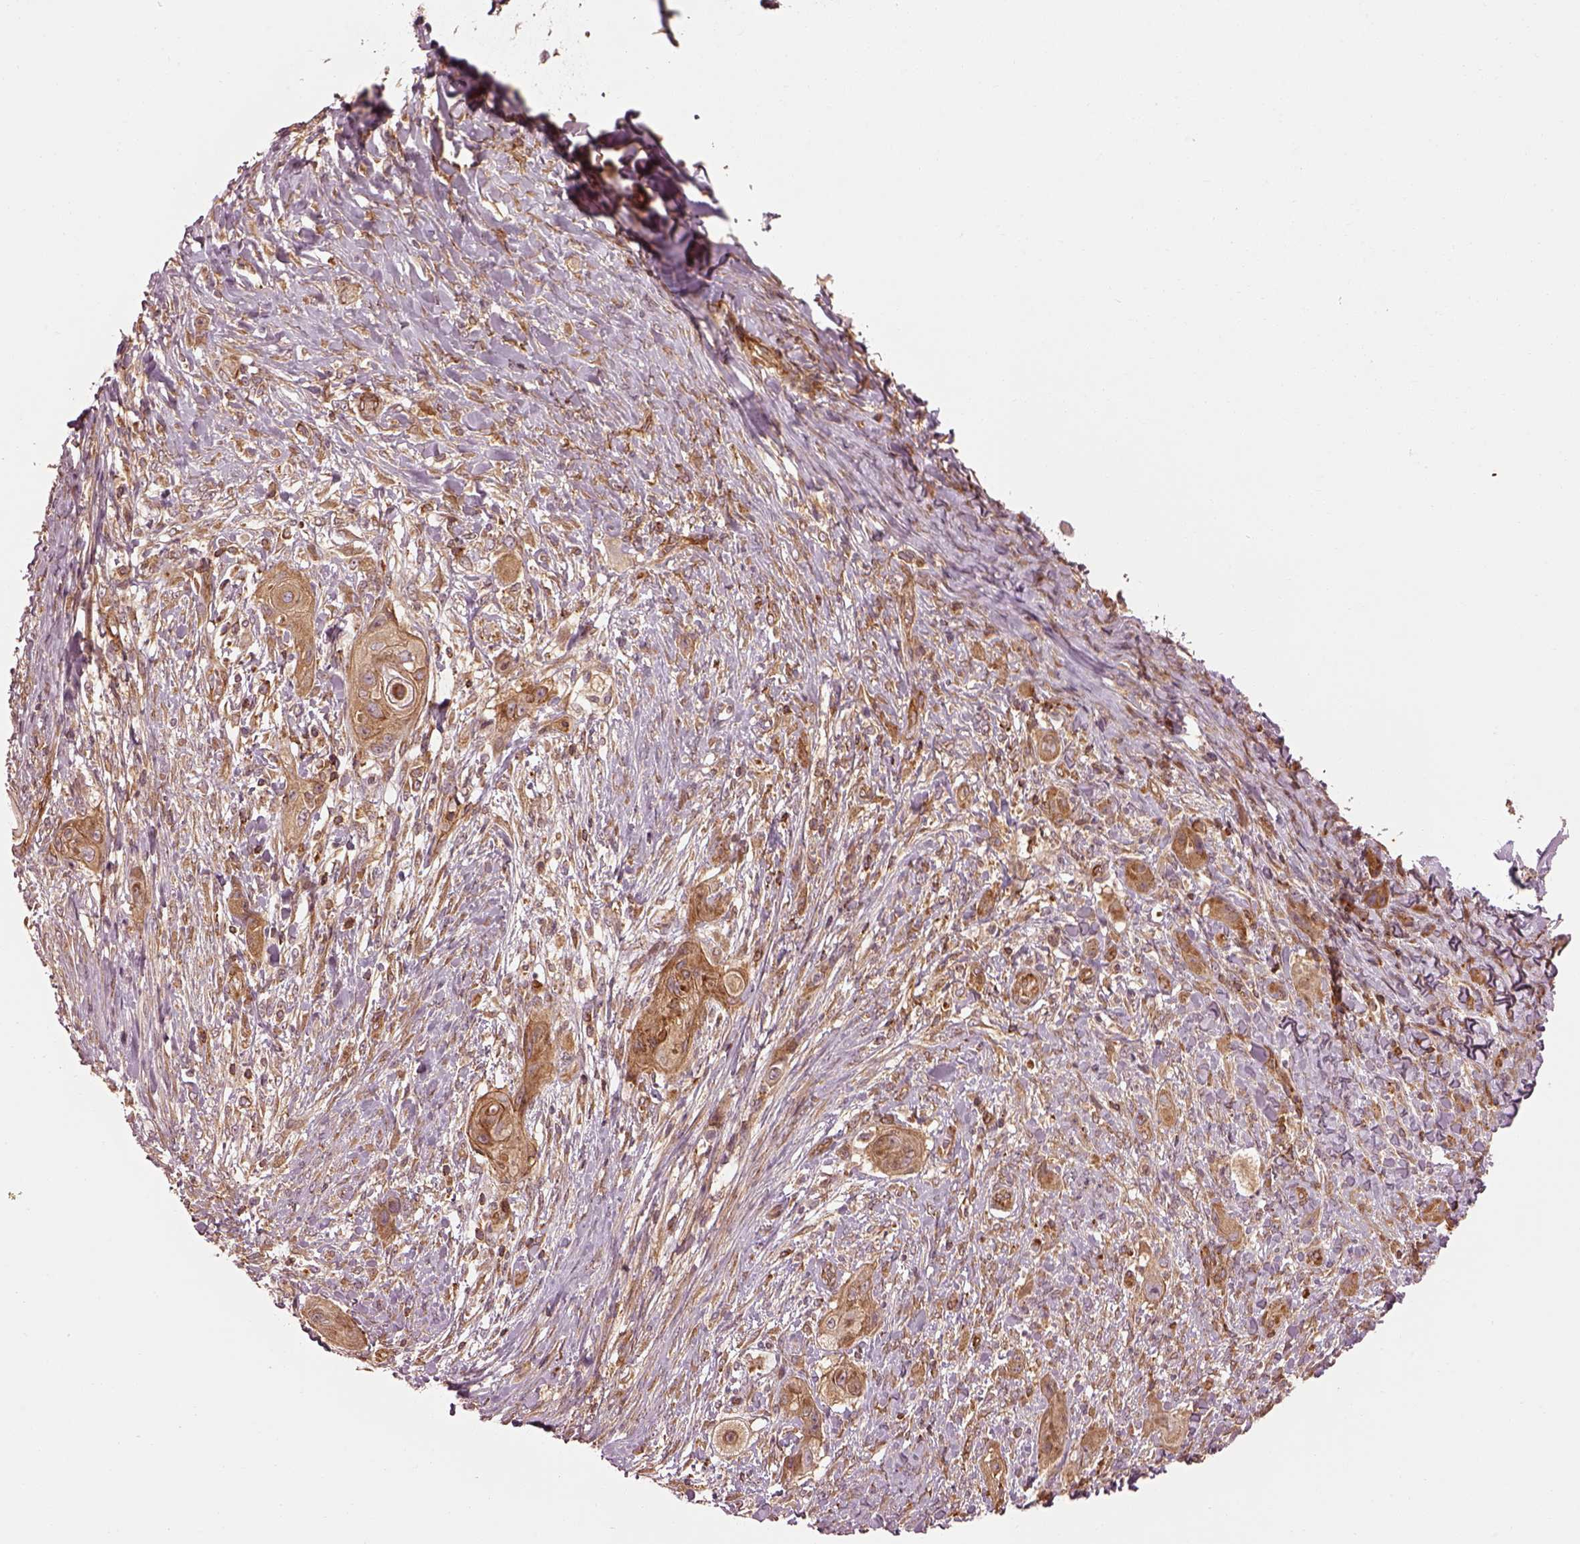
{"staining": {"intensity": "moderate", "quantity": "25%-75%", "location": "cytoplasmic/membranous"}, "tissue": "skin cancer", "cell_type": "Tumor cells", "image_type": "cancer", "snomed": [{"axis": "morphology", "description": "Squamous cell carcinoma, NOS"}, {"axis": "topography", "description": "Skin"}], "caption": "Immunohistochemical staining of human squamous cell carcinoma (skin) exhibits moderate cytoplasmic/membranous protein staining in about 25%-75% of tumor cells. (brown staining indicates protein expression, while blue staining denotes nuclei).", "gene": "LSM14A", "patient": {"sex": "male", "age": 62}}